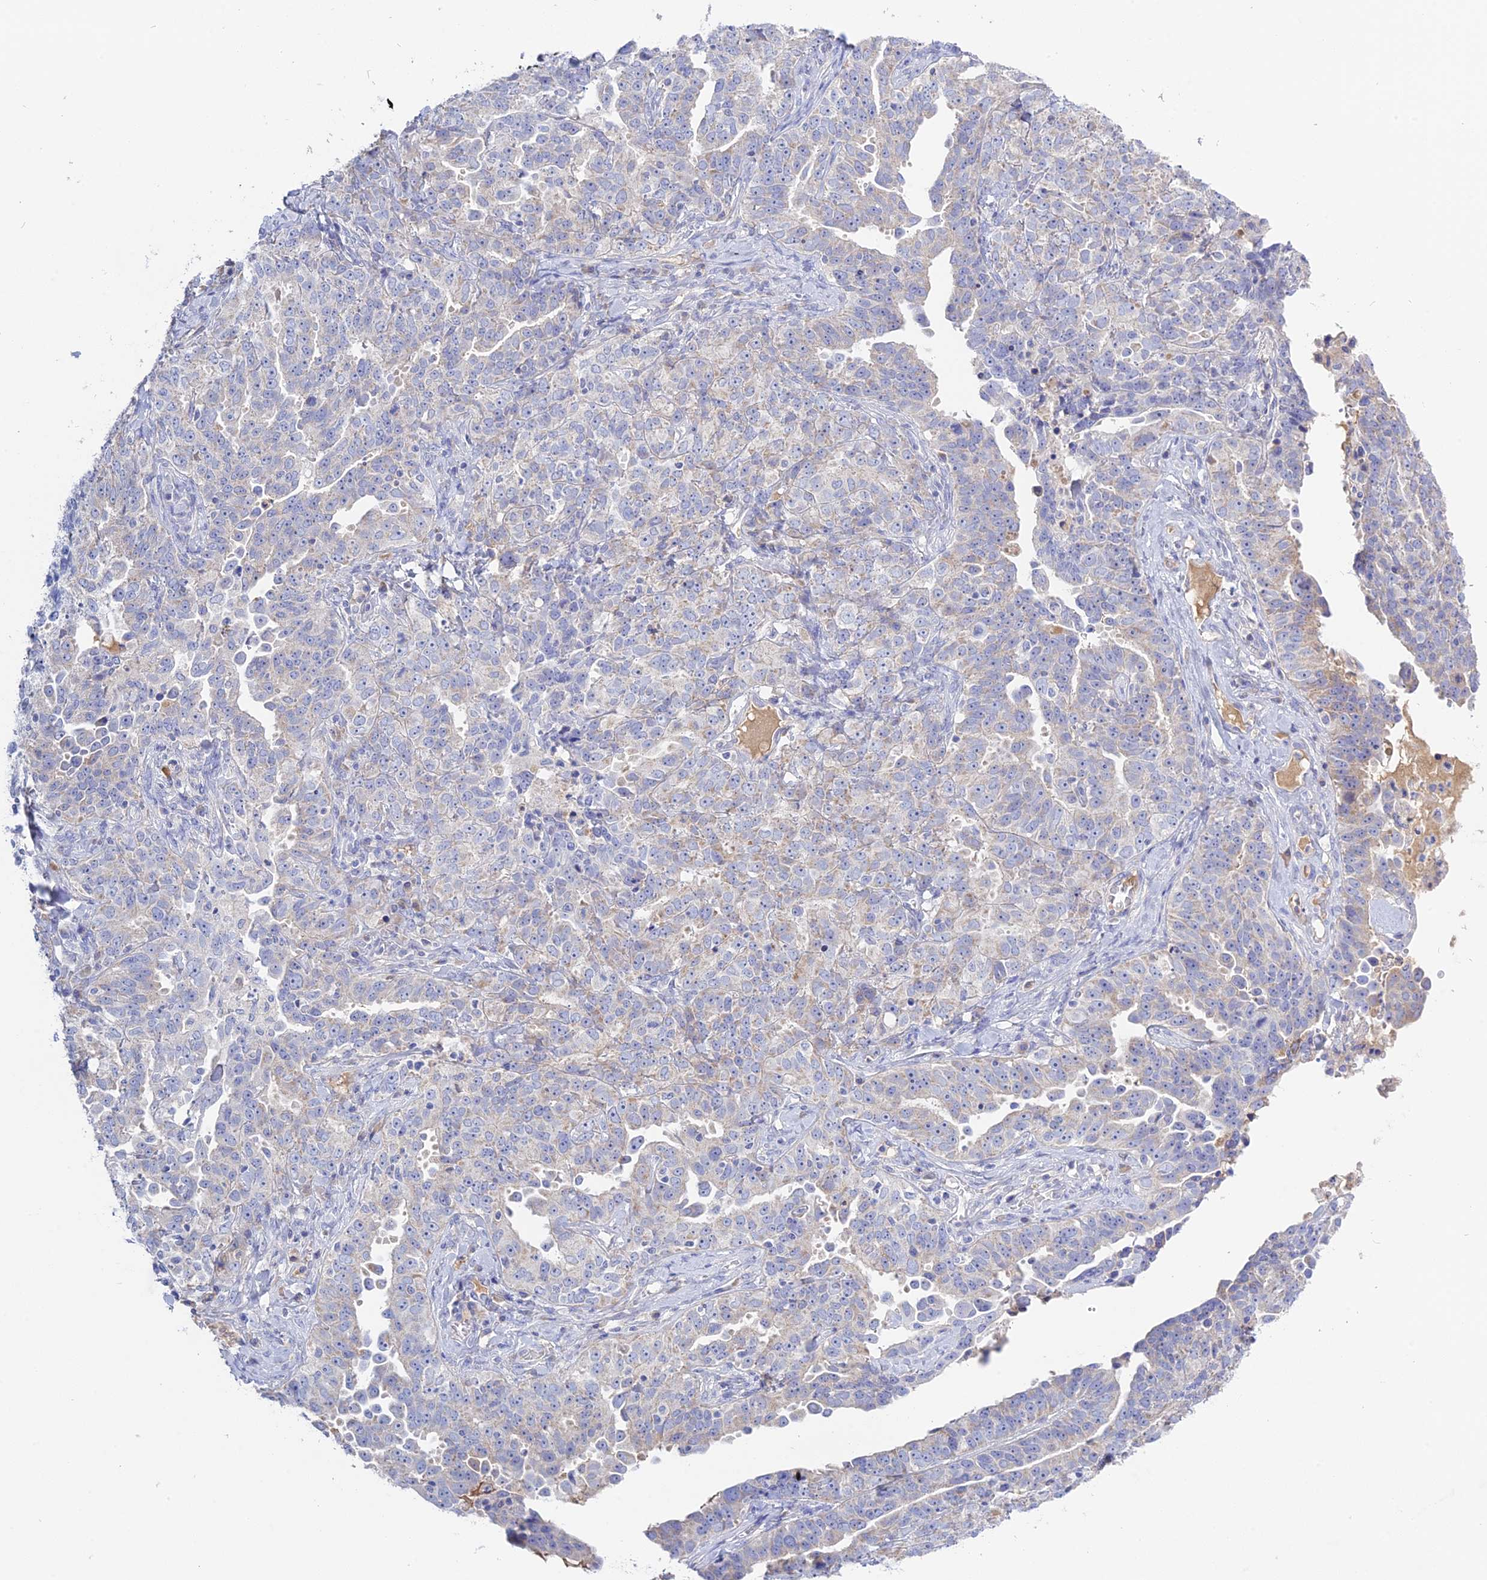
{"staining": {"intensity": "negative", "quantity": "none", "location": "none"}, "tissue": "ovarian cancer", "cell_type": "Tumor cells", "image_type": "cancer", "snomed": [{"axis": "morphology", "description": "Carcinoma, endometroid"}, {"axis": "topography", "description": "Ovary"}], "caption": "Human ovarian cancer (endometroid carcinoma) stained for a protein using immunohistochemistry (IHC) reveals no staining in tumor cells.", "gene": "ADGRA1", "patient": {"sex": "female", "age": 62}}